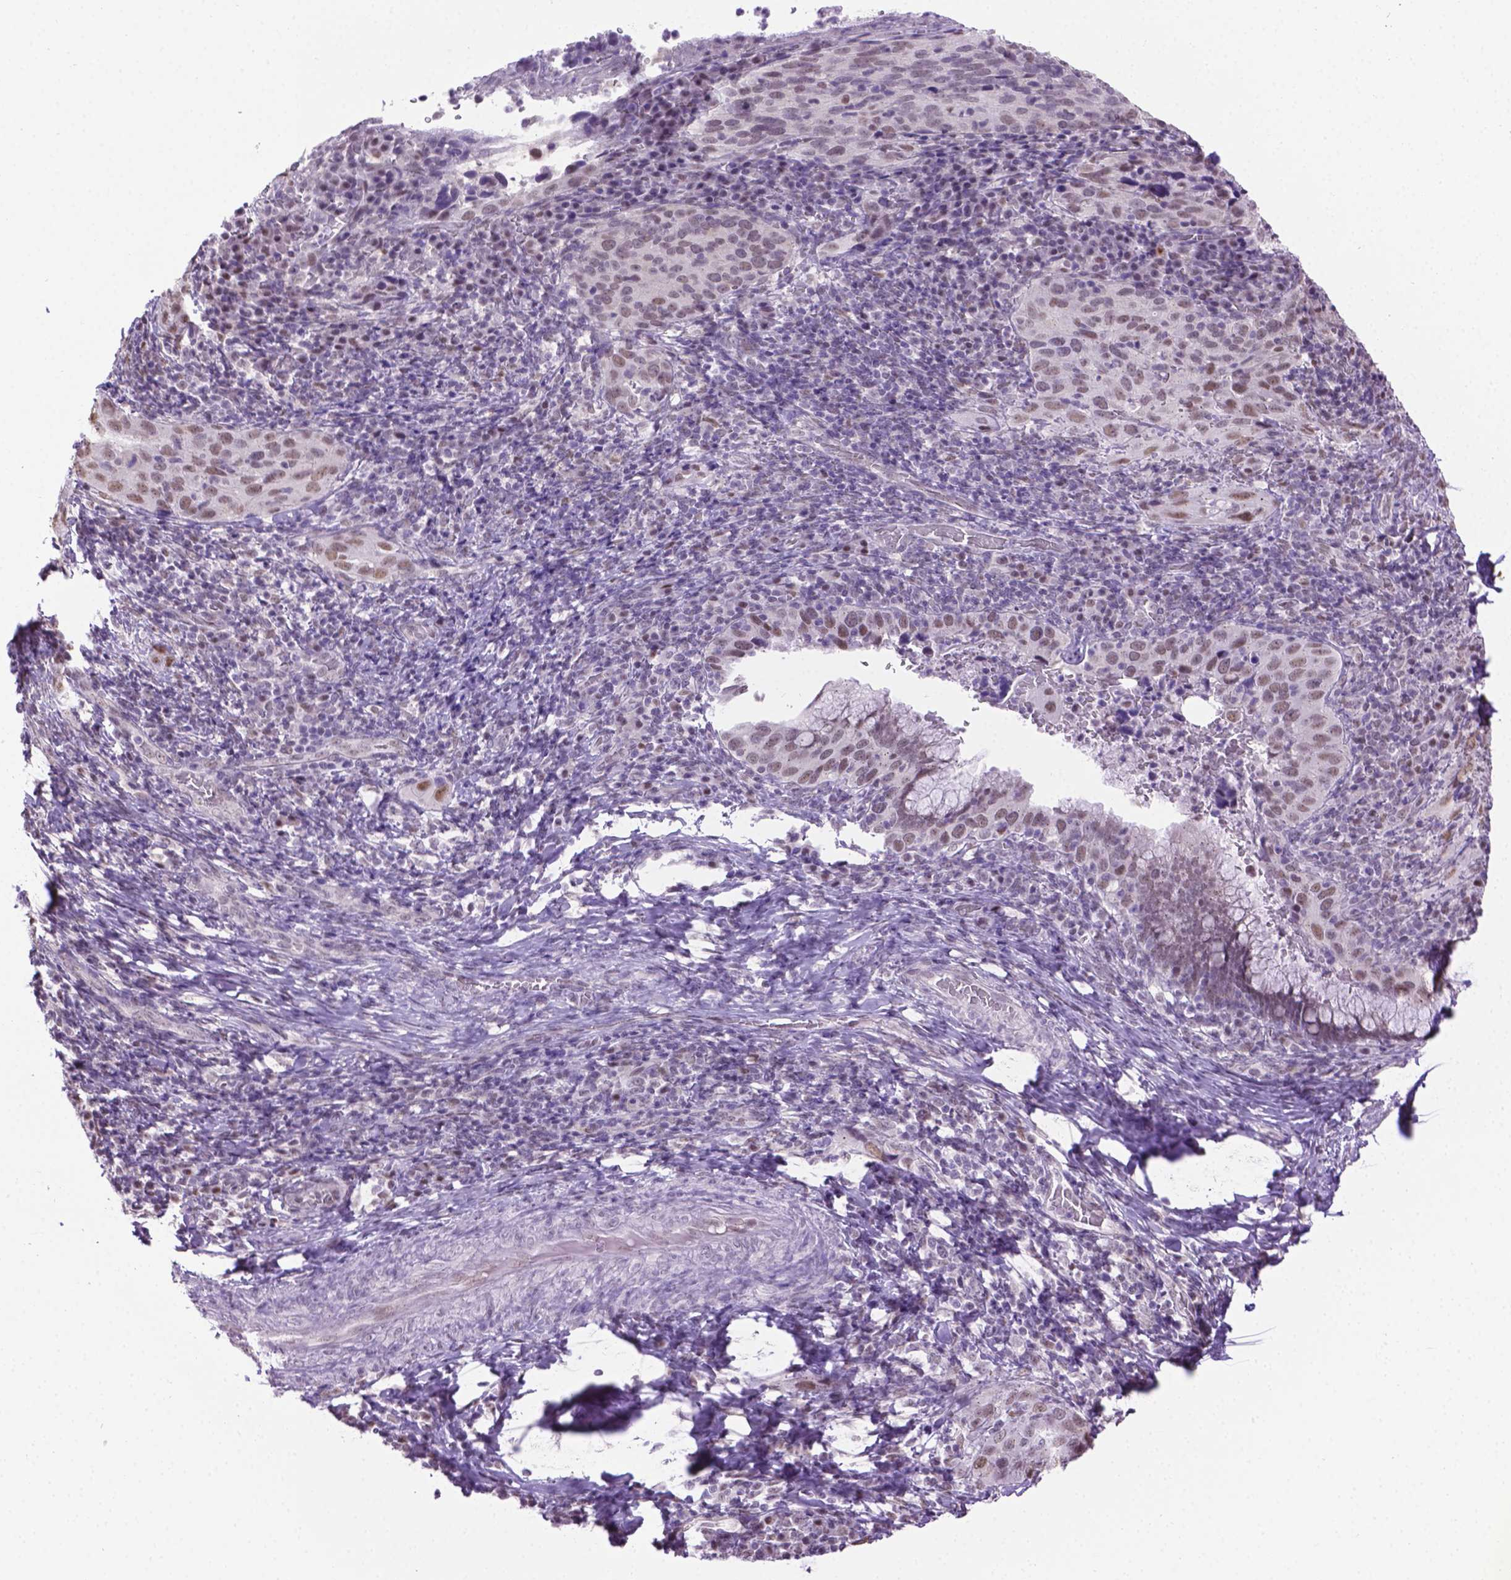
{"staining": {"intensity": "weak", "quantity": ">75%", "location": "nuclear"}, "tissue": "cervical cancer", "cell_type": "Tumor cells", "image_type": "cancer", "snomed": [{"axis": "morphology", "description": "Normal tissue, NOS"}, {"axis": "morphology", "description": "Squamous cell carcinoma, NOS"}, {"axis": "topography", "description": "Cervix"}], "caption": "Brown immunohistochemical staining in cervical cancer displays weak nuclear positivity in about >75% of tumor cells.", "gene": "ABI2", "patient": {"sex": "female", "age": 51}}